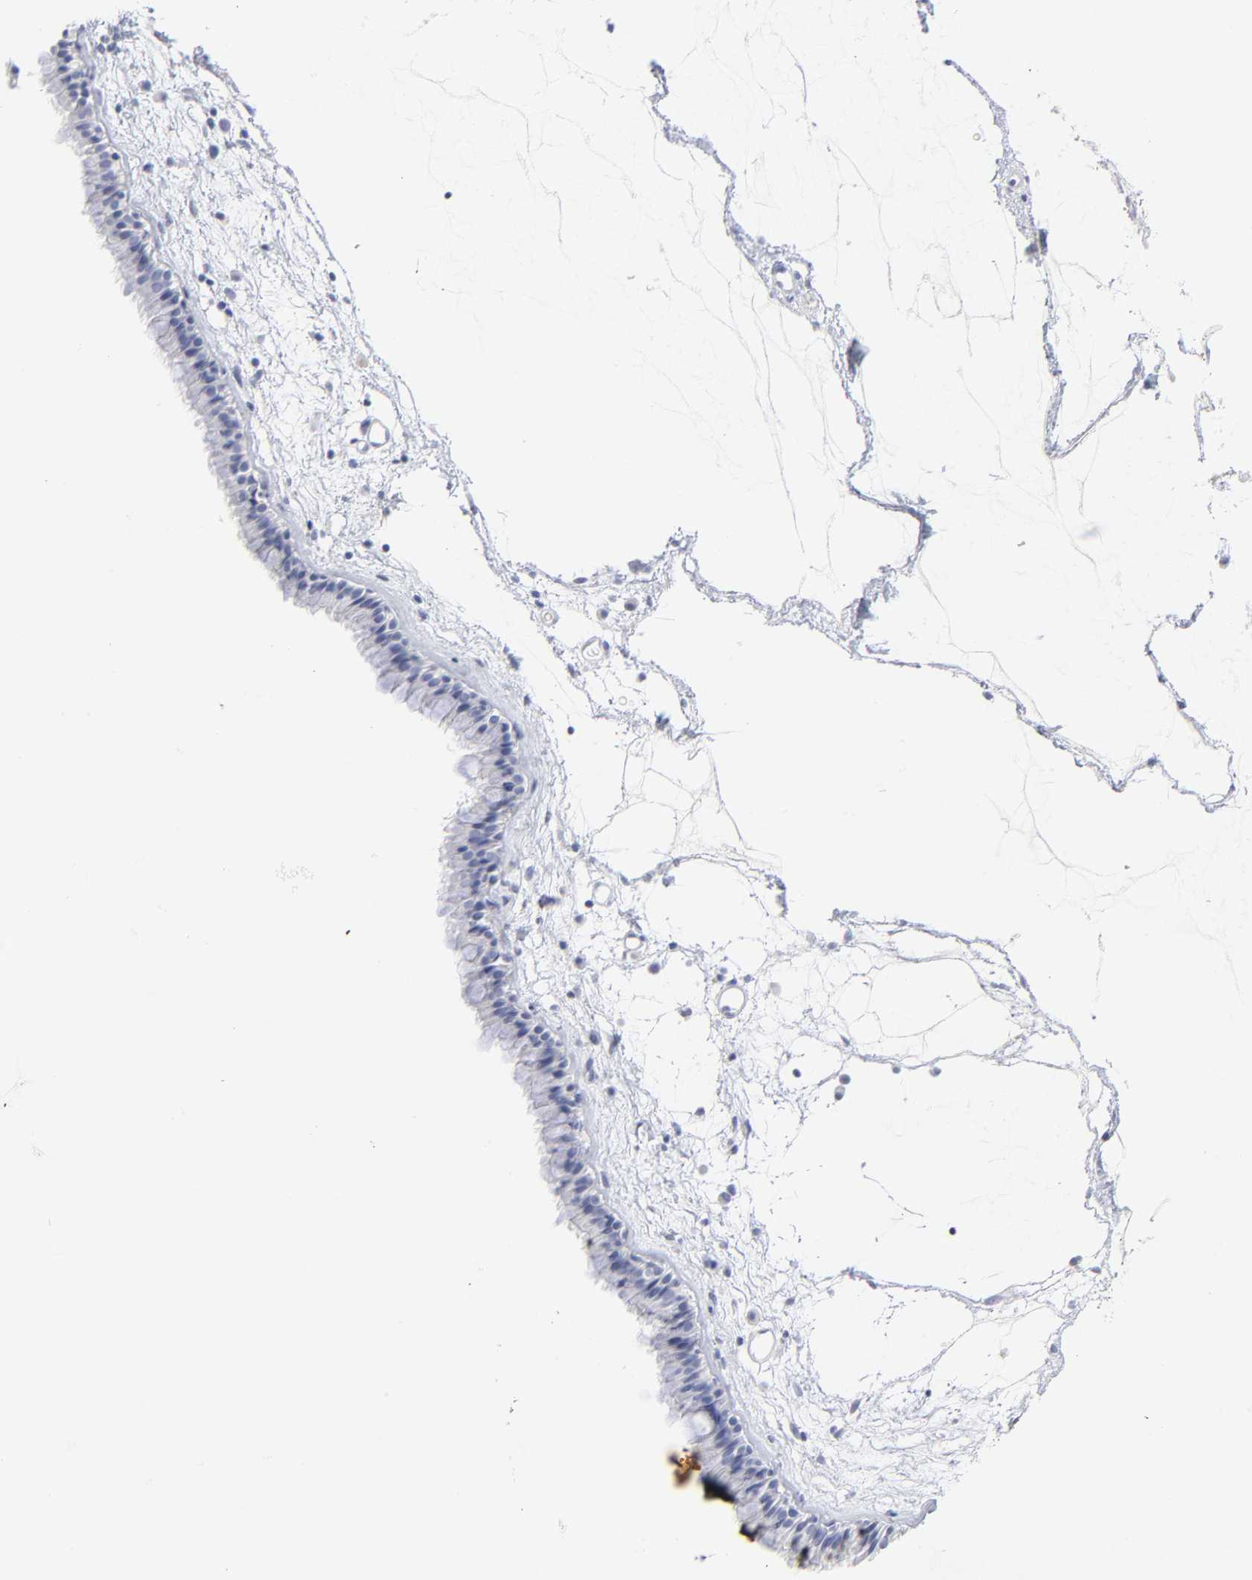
{"staining": {"intensity": "negative", "quantity": "none", "location": "none"}, "tissue": "nasopharynx", "cell_type": "Respiratory epithelial cells", "image_type": "normal", "snomed": [{"axis": "morphology", "description": "Normal tissue, NOS"}, {"axis": "morphology", "description": "Inflammation, NOS"}, {"axis": "topography", "description": "Nasopharynx"}], "caption": "IHC histopathology image of normal nasopharynx stained for a protein (brown), which reveals no expression in respiratory epithelial cells.", "gene": "AGTR1", "patient": {"sex": "male", "age": 48}}